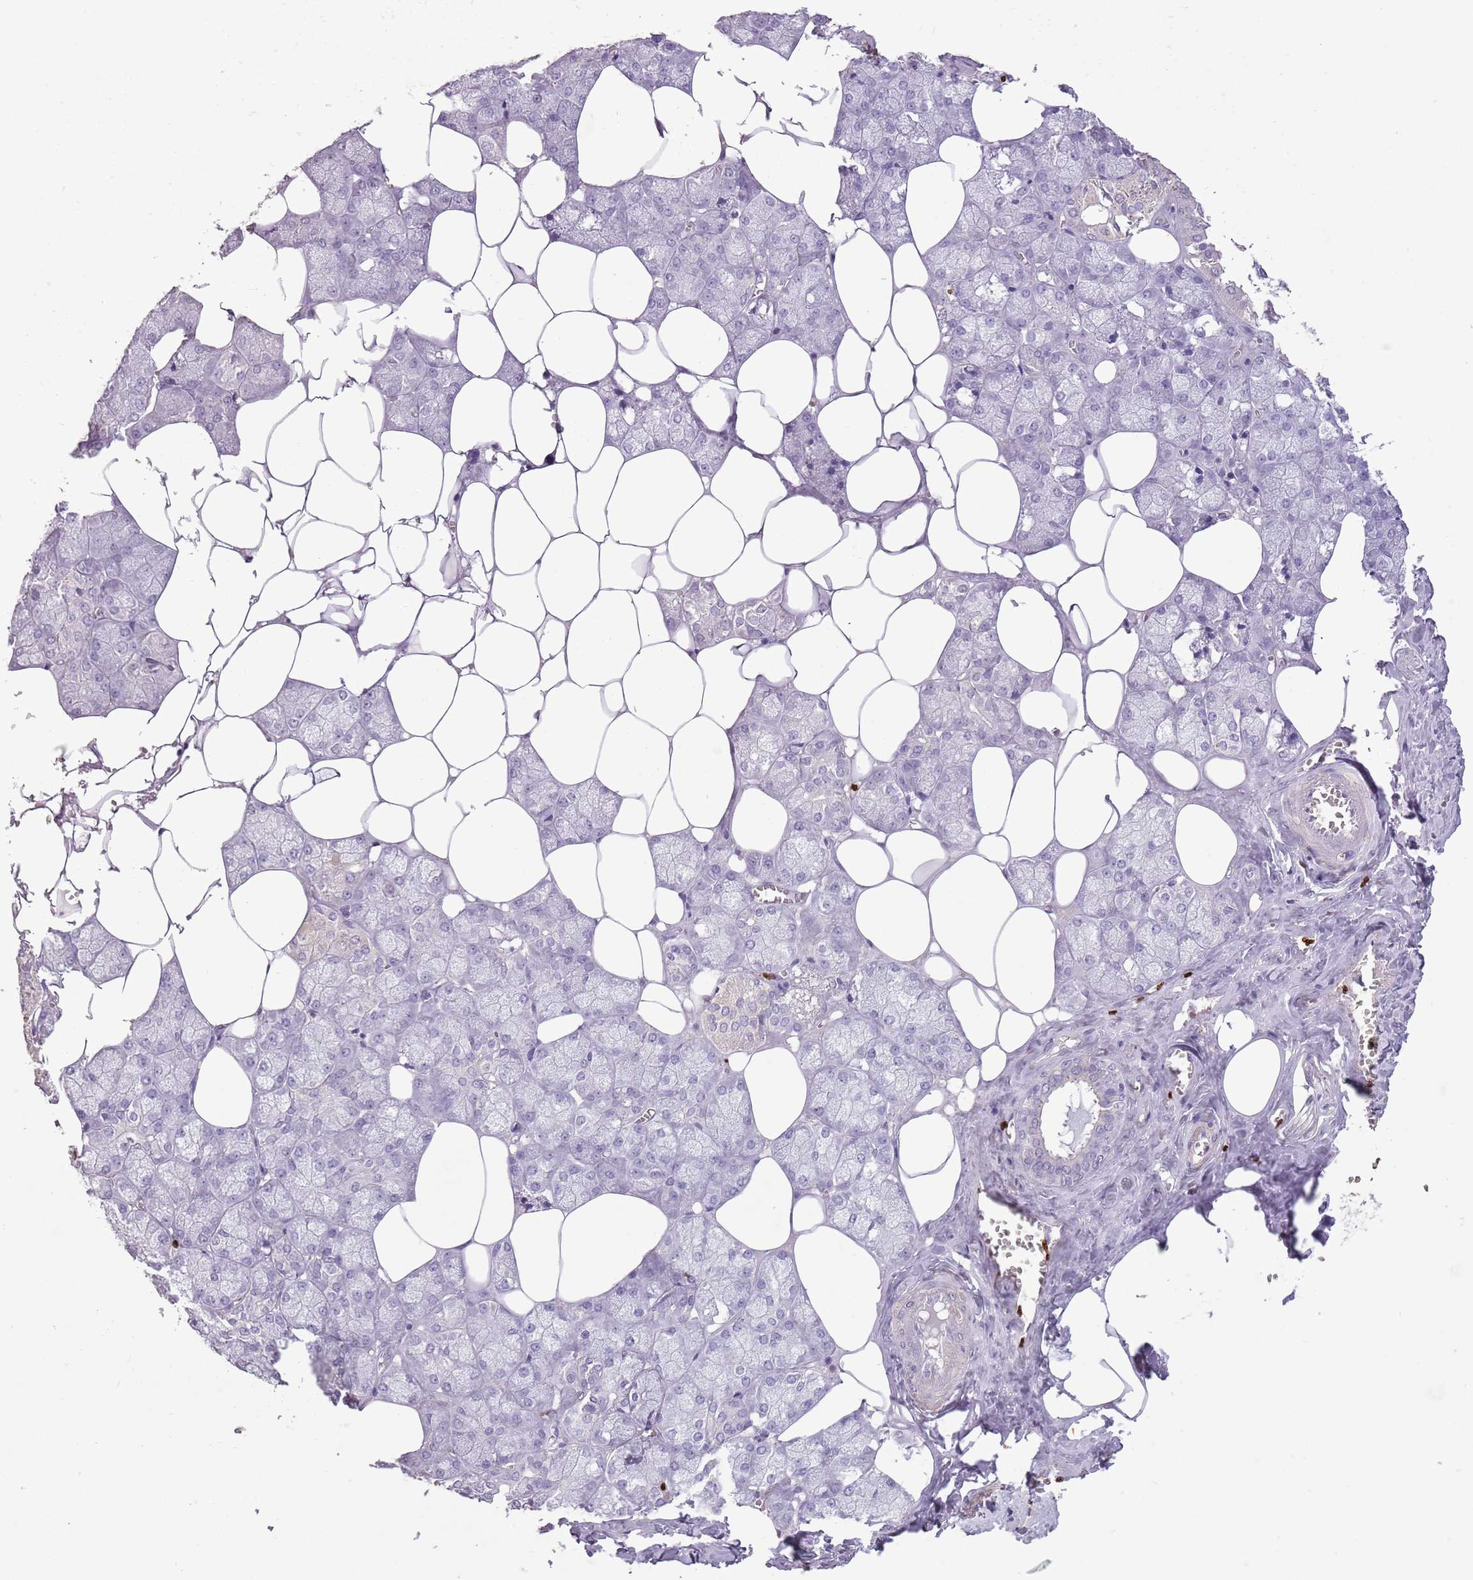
{"staining": {"intensity": "negative", "quantity": "none", "location": "none"}, "tissue": "salivary gland", "cell_type": "Glandular cells", "image_type": "normal", "snomed": [{"axis": "morphology", "description": "Normal tissue, NOS"}, {"axis": "topography", "description": "Salivary gland"}], "caption": "A micrograph of salivary gland stained for a protein demonstrates no brown staining in glandular cells. Nuclei are stained in blue.", "gene": "CELF6", "patient": {"sex": "male", "age": 62}}